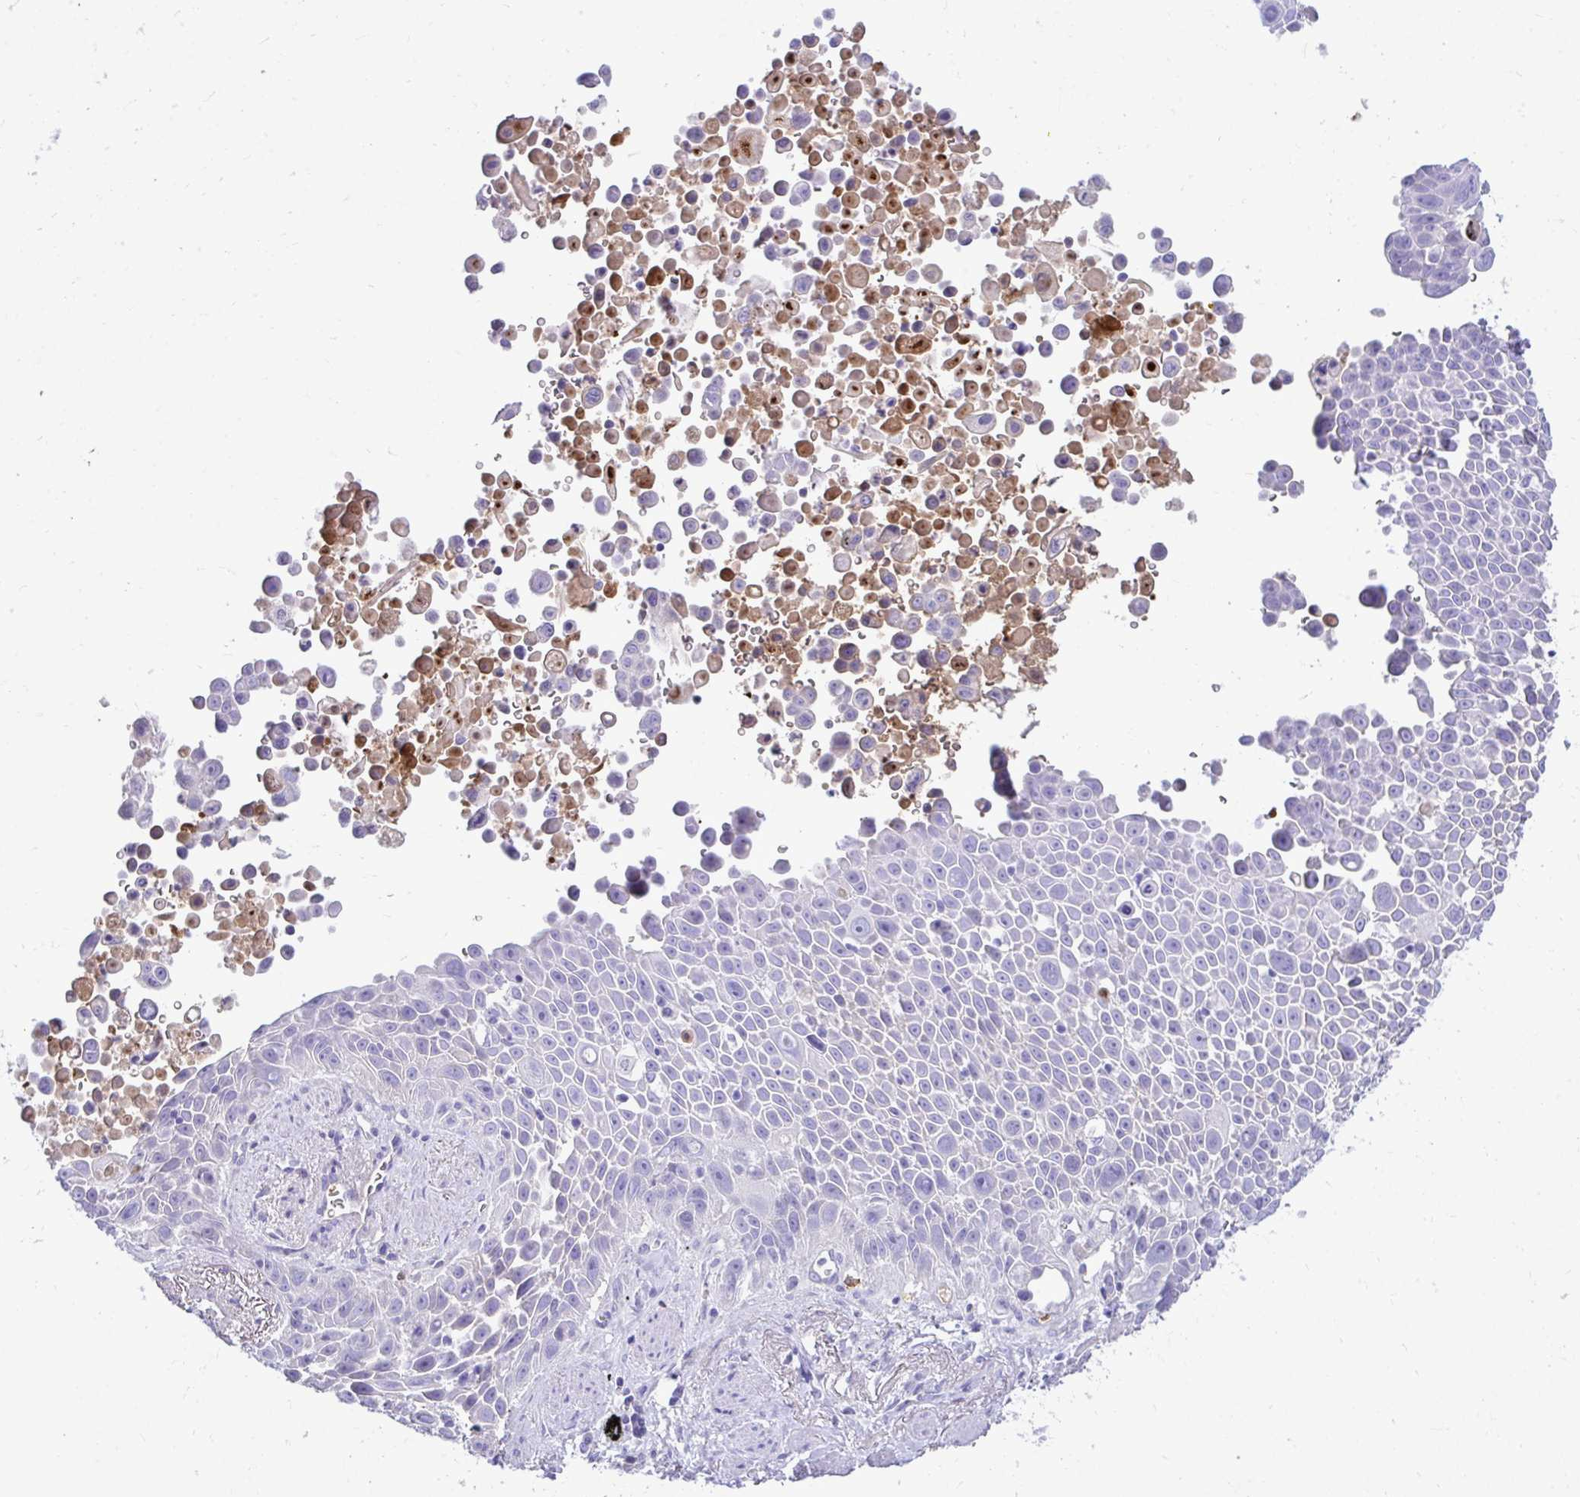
{"staining": {"intensity": "negative", "quantity": "none", "location": "none"}, "tissue": "lung cancer", "cell_type": "Tumor cells", "image_type": "cancer", "snomed": [{"axis": "morphology", "description": "Squamous cell carcinoma, NOS"}, {"axis": "morphology", "description": "Squamous cell carcinoma, metastatic, NOS"}, {"axis": "topography", "description": "Lymph node"}, {"axis": "topography", "description": "Lung"}], "caption": "Tumor cells are negative for brown protein staining in lung metastatic squamous cell carcinoma.", "gene": "HRG", "patient": {"sex": "female", "age": 62}}